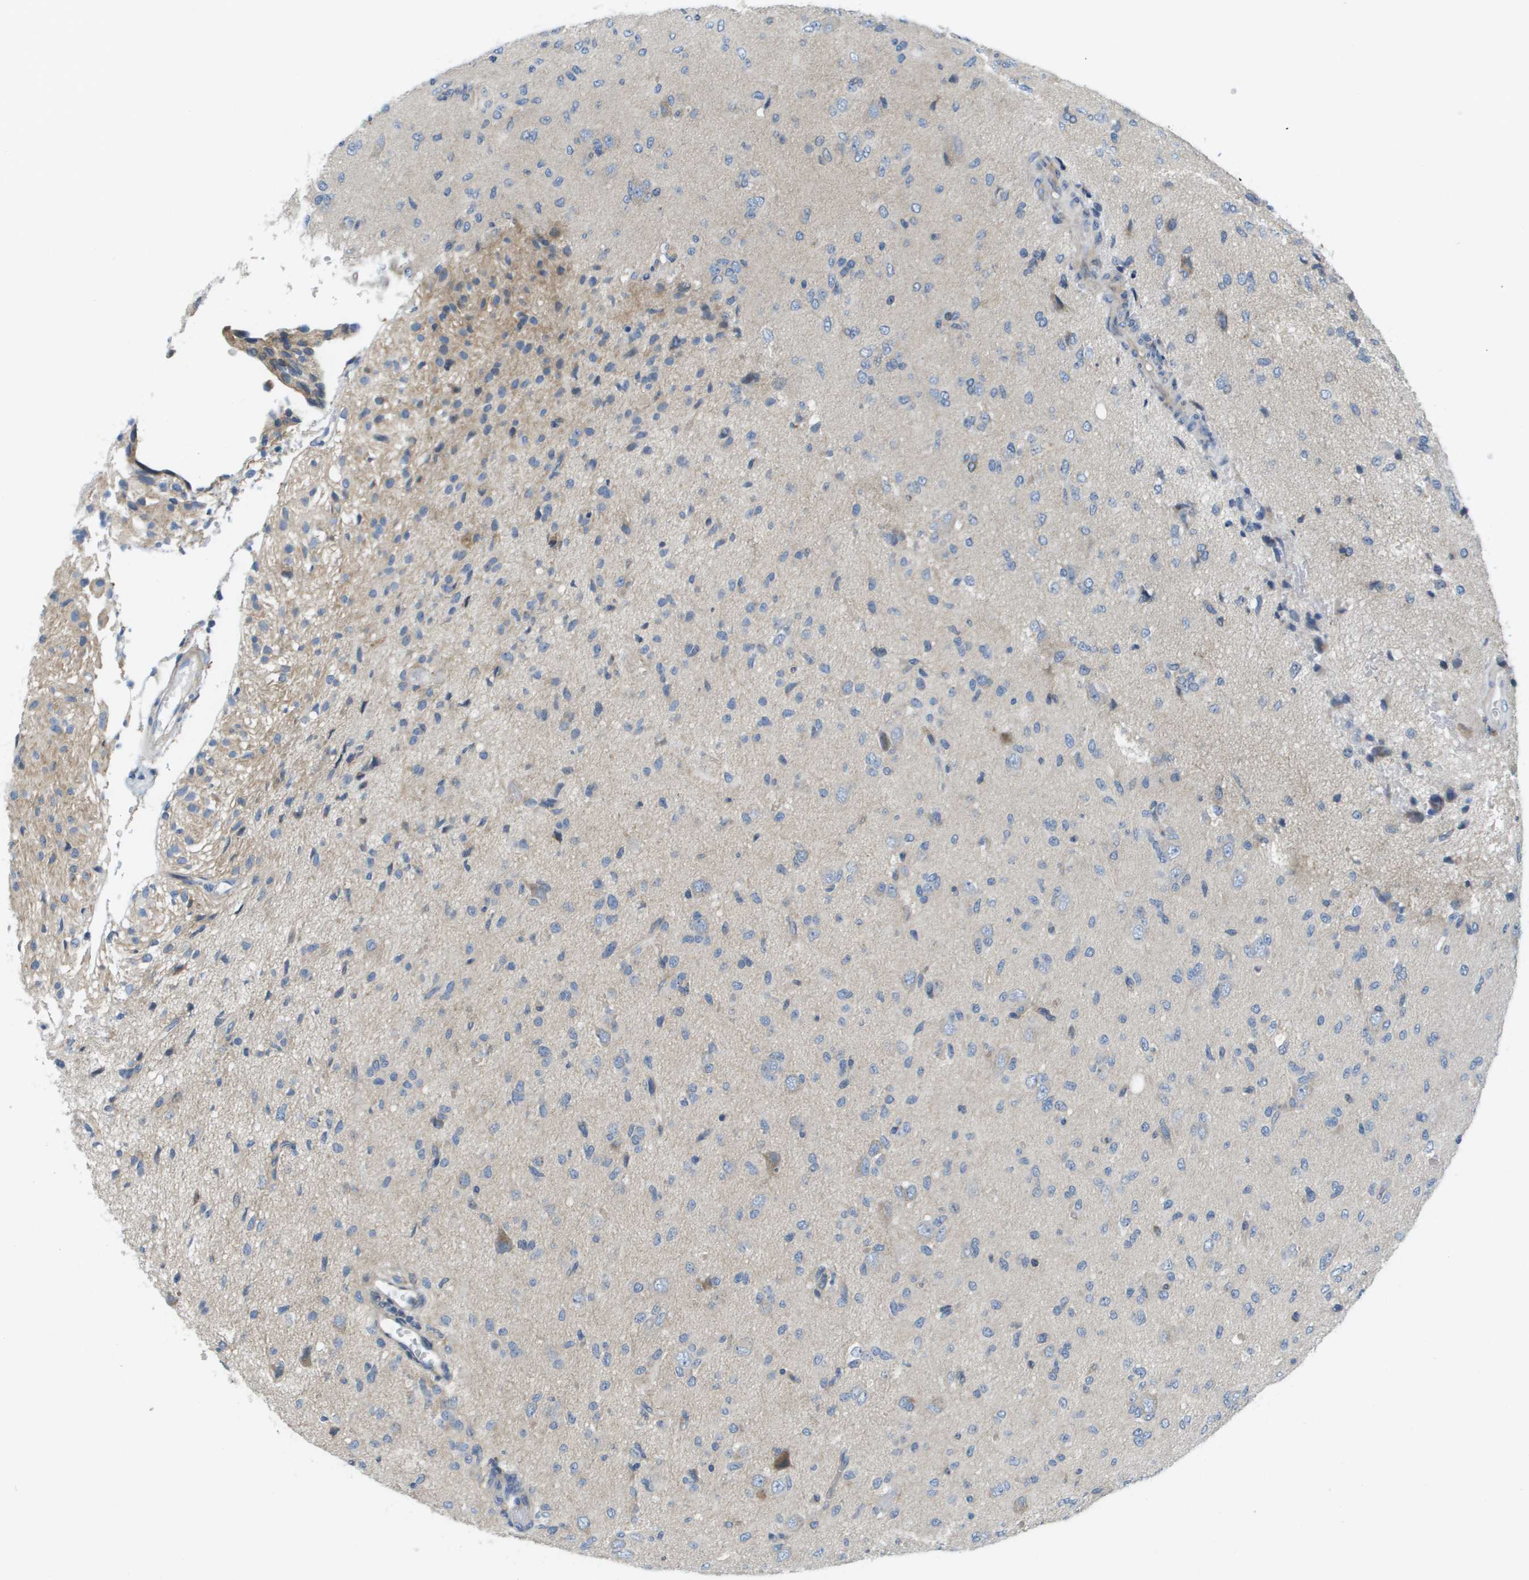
{"staining": {"intensity": "negative", "quantity": "none", "location": "none"}, "tissue": "glioma", "cell_type": "Tumor cells", "image_type": "cancer", "snomed": [{"axis": "morphology", "description": "Glioma, malignant, High grade"}, {"axis": "topography", "description": "Brain"}], "caption": "This image is of malignant glioma (high-grade) stained with immunohistochemistry to label a protein in brown with the nuclei are counter-stained blue. There is no expression in tumor cells.", "gene": "KRT23", "patient": {"sex": "female", "age": 59}}